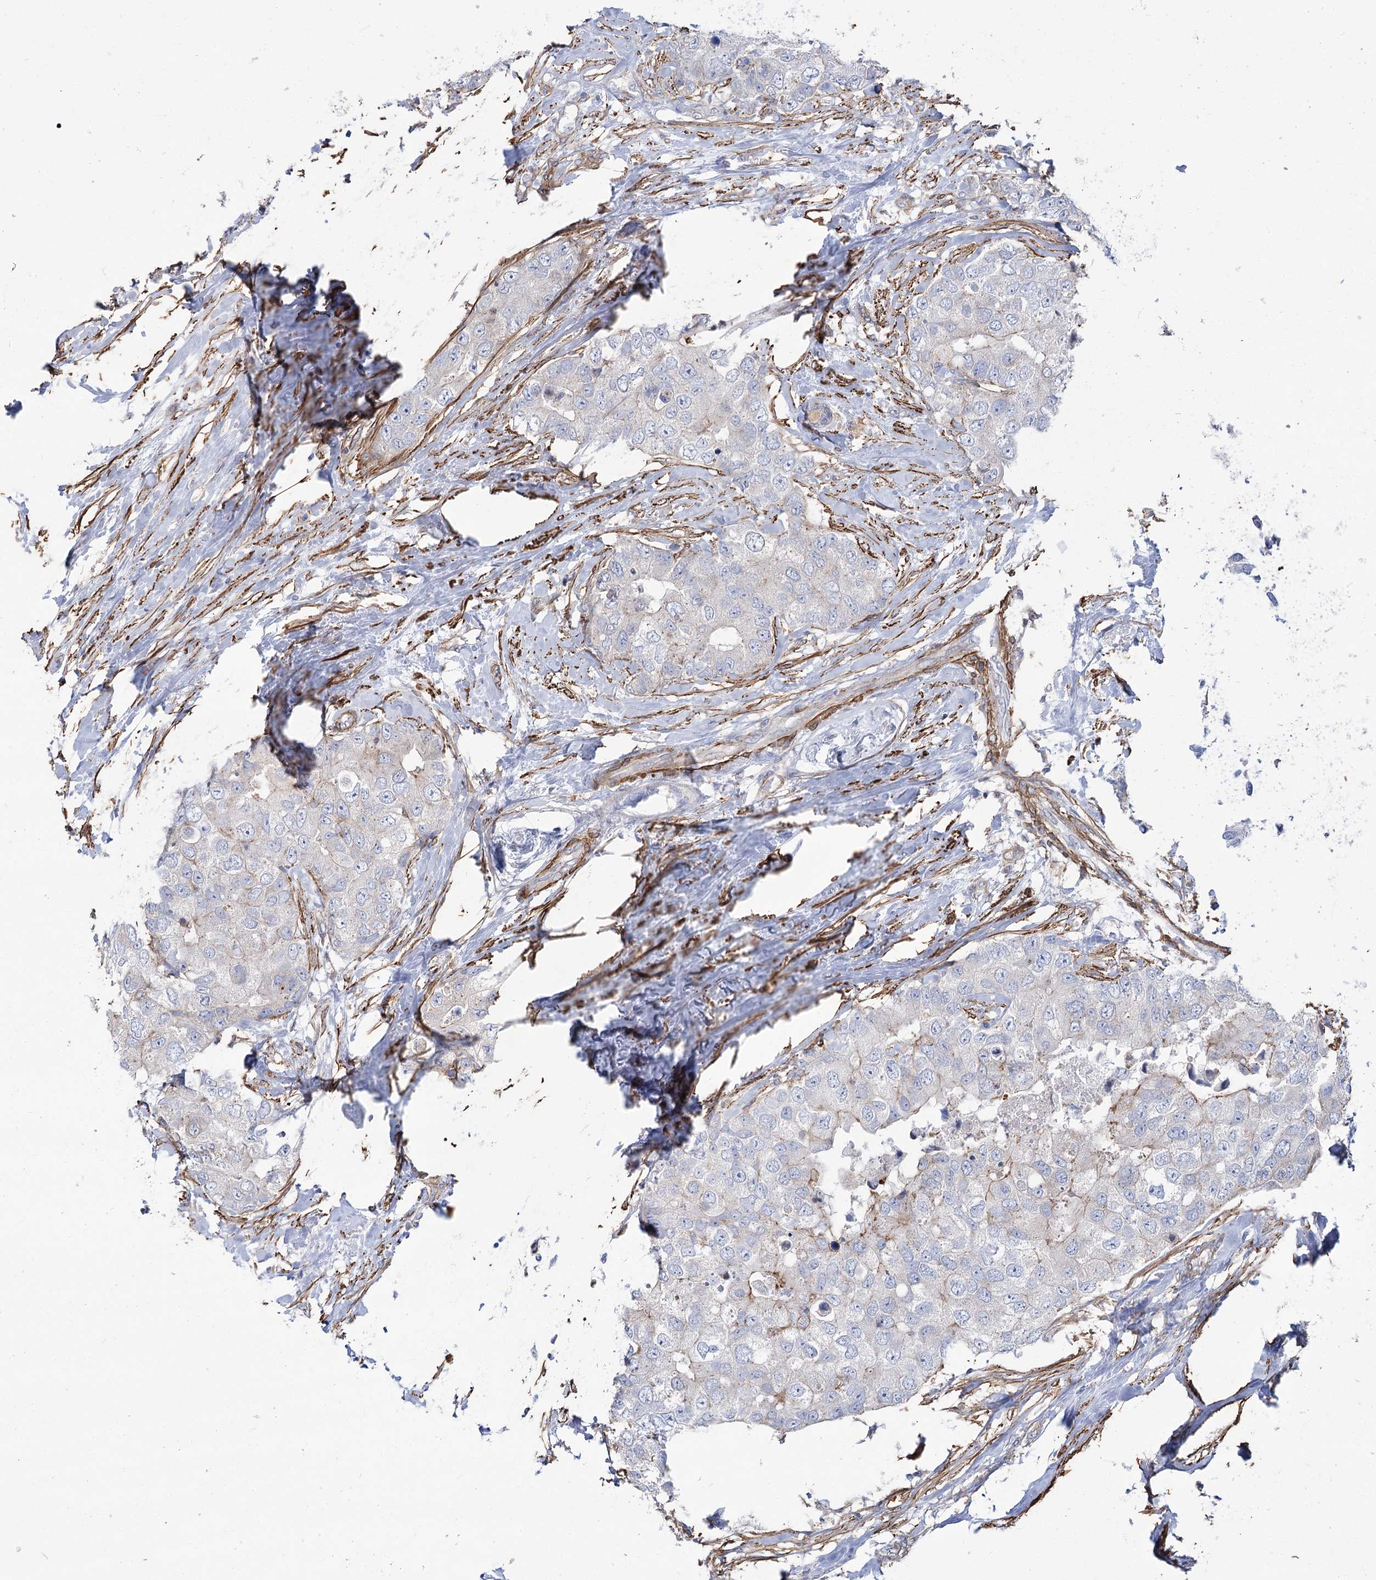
{"staining": {"intensity": "negative", "quantity": "none", "location": "none"}, "tissue": "breast cancer", "cell_type": "Tumor cells", "image_type": "cancer", "snomed": [{"axis": "morphology", "description": "Duct carcinoma"}, {"axis": "topography", "description": "Breast"}], "caption": "Immunohistochemical staining of human breast infiltrating ductal carcinoma shows no significant staining in tumor cells. The staining was performed using DAB (3,3'-diaminobenzidine) to visualize the protein expression in brown, while the nuclei were stained in blue with hematoxylin (Magnification: 20x).", "gene": "WASHC3", "patient": {"sex": "female", "age": 62}}